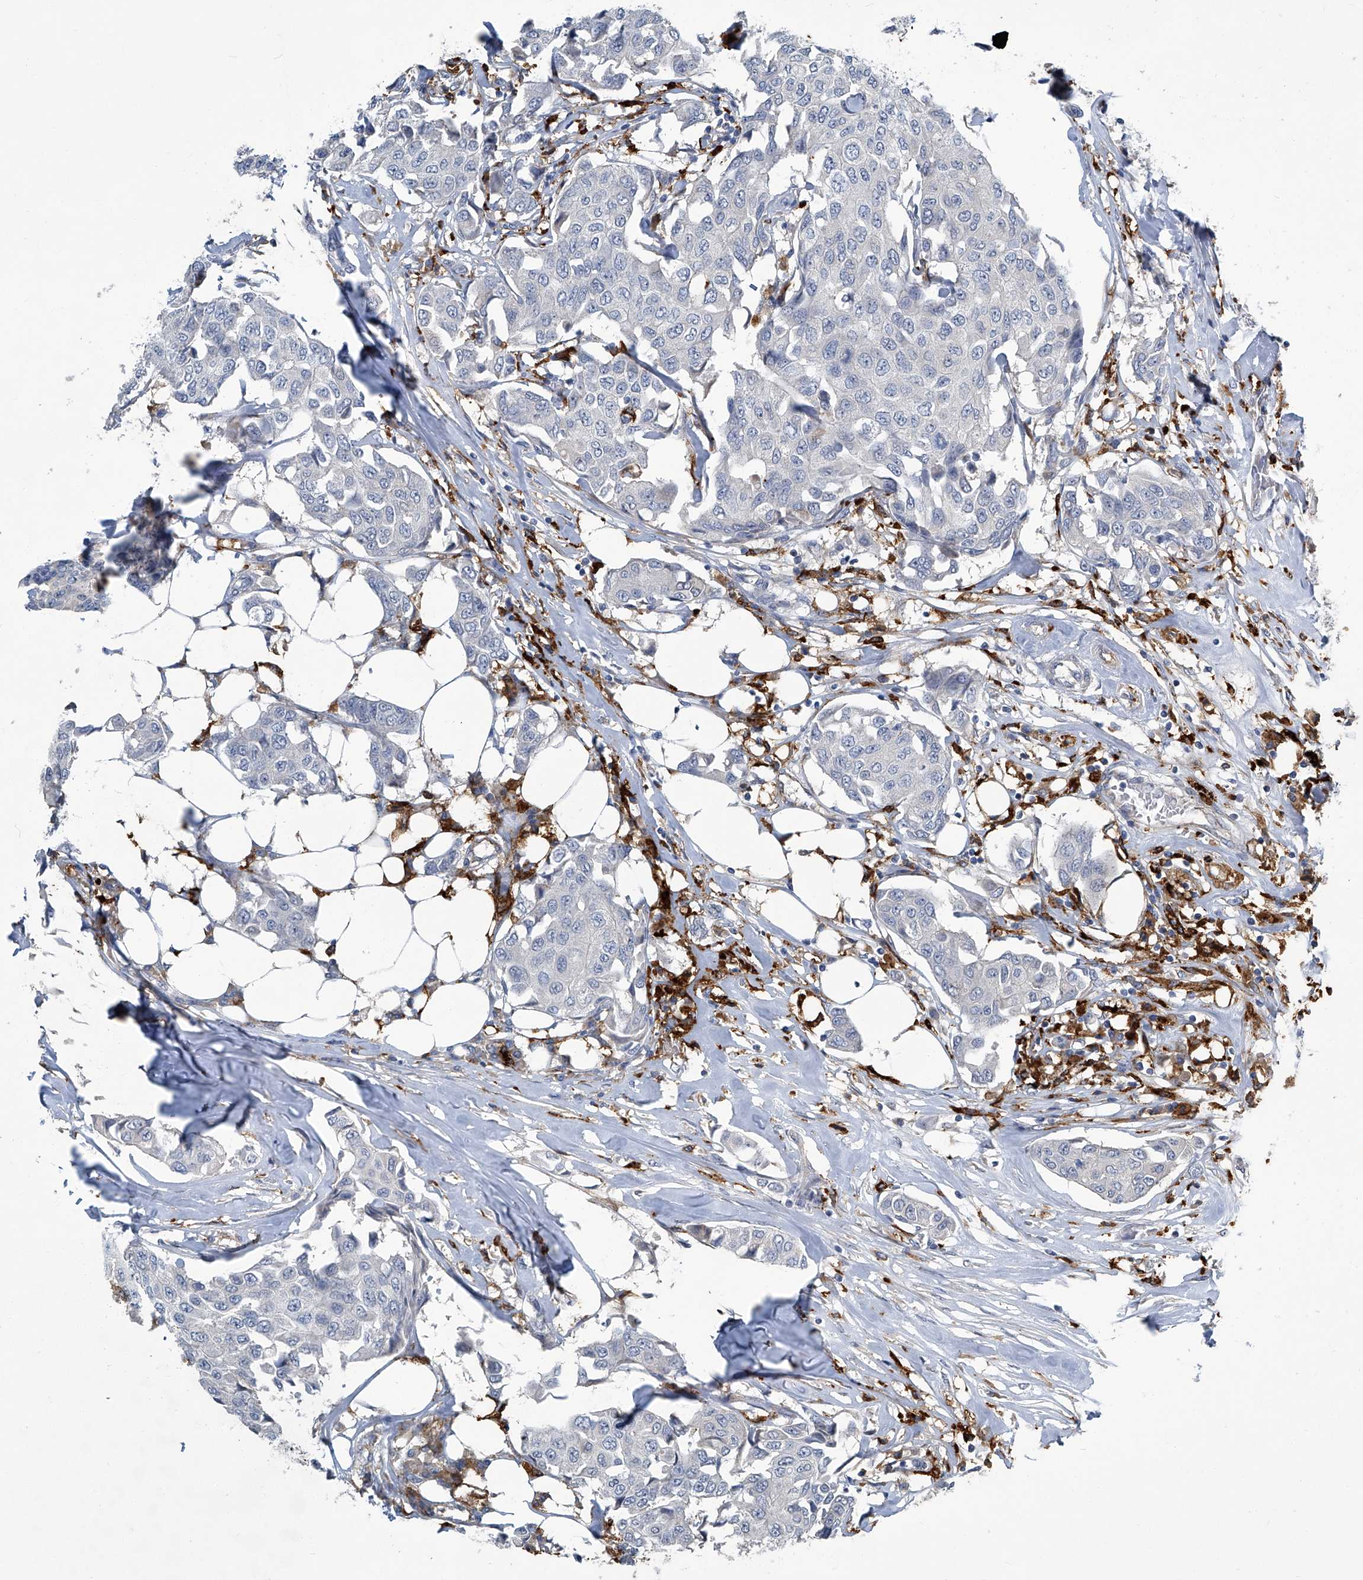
{"staining": {"intensity": "negative", "quantity": "none", "location": "none"}, "tissue": "breast cancer", "cell_type": "Tumor cells", "image_type": "cancer", "snomed": [{"axis": "morphology", "description": "Duct carcinoma"}, {"axis": "topography", "description": "Breast"}], "caption": "This is a photomicrograph of IHC staining of breast infiltrating ductal carcinoma, which shows no expression in tumor cells. Brightfield microscopy of immunohistochemistry (IHC) stained with DAB (3,3'-diaminobenzidine) (brown) and hematoxylin (blue), captured at high magnification.", "gene": "FAM167A", "patient": {"sex": "female", "age": 80}}